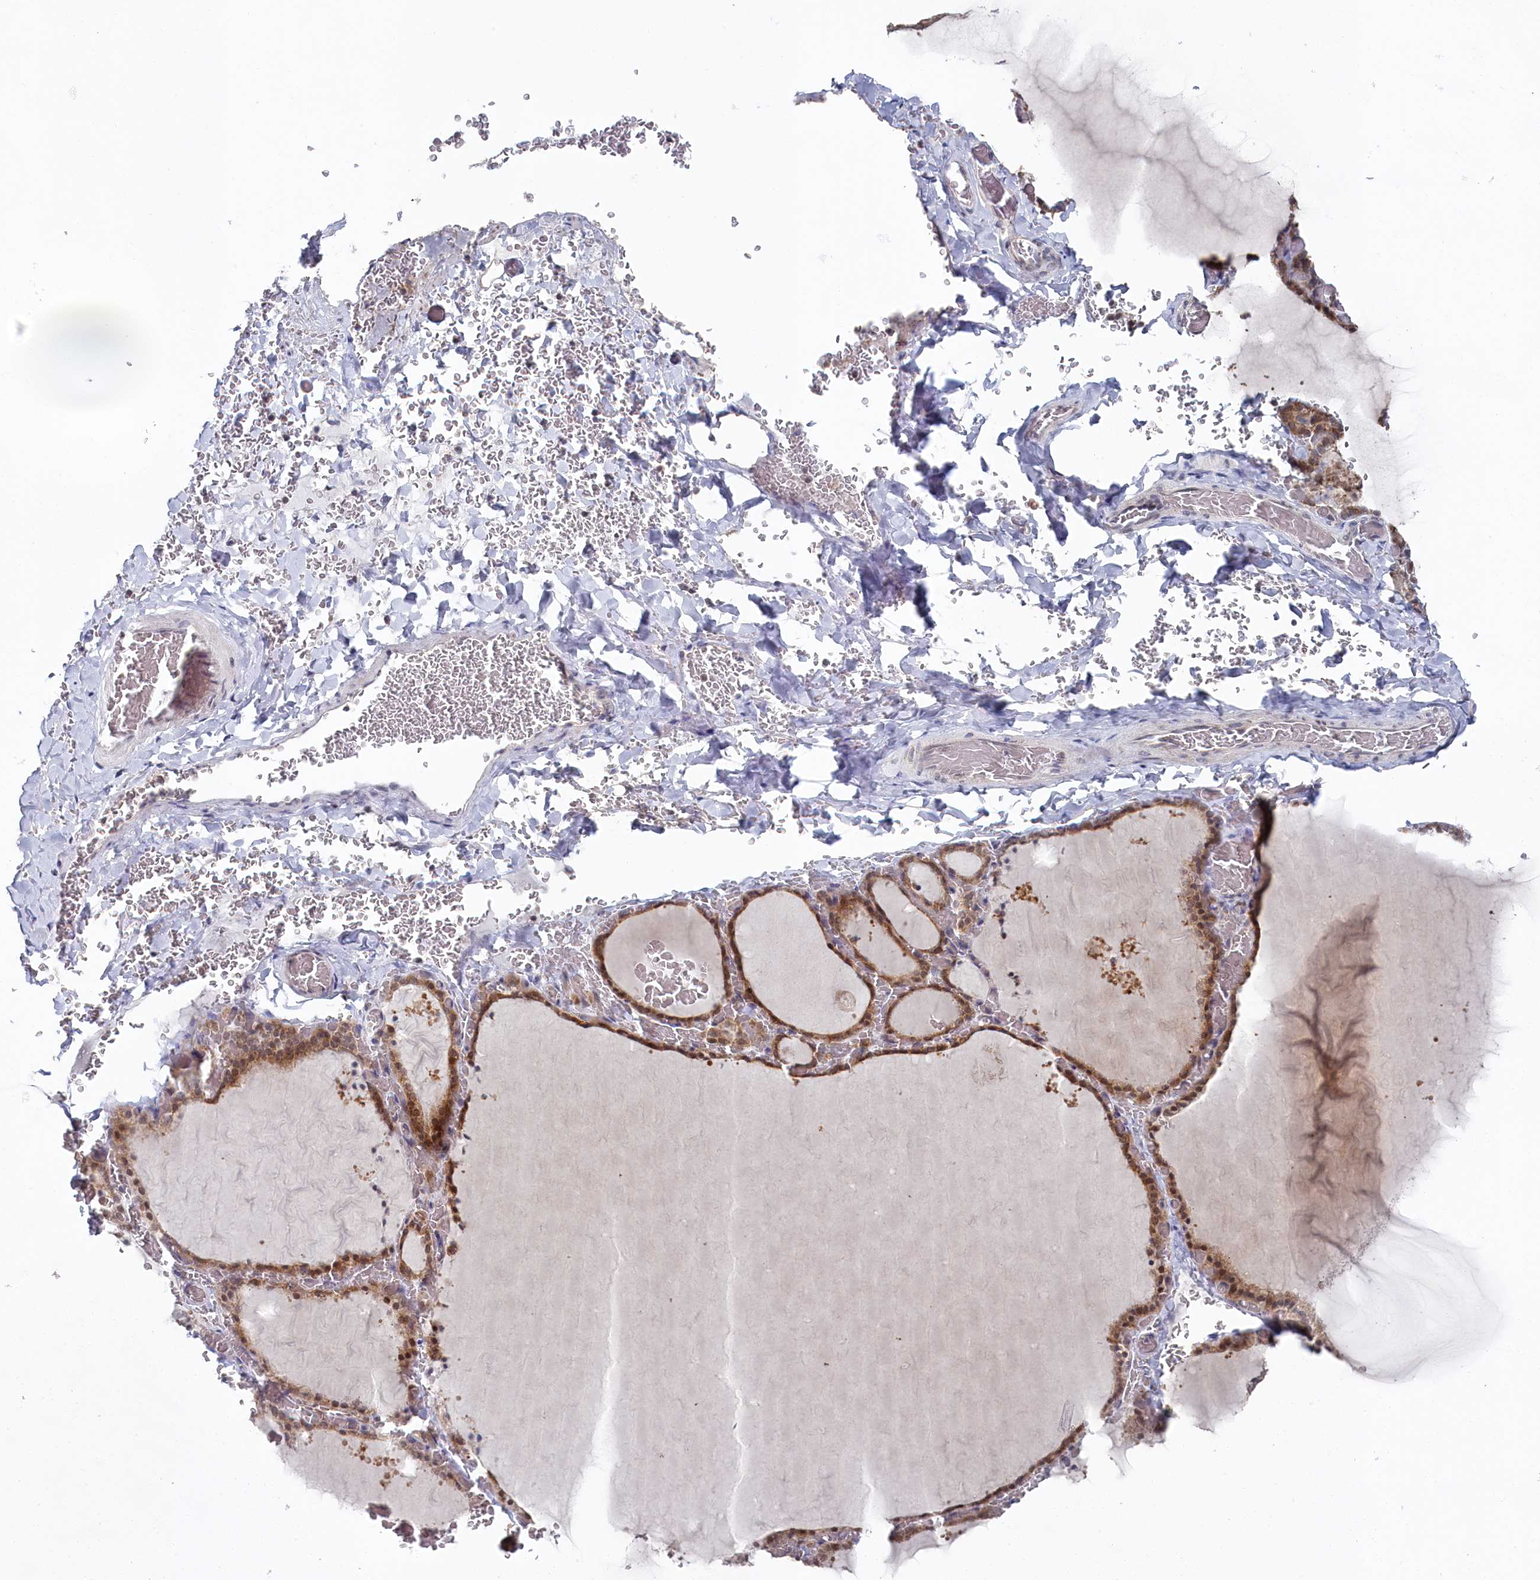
{"staining": {"intensity": "moderate", "quantity": ">75%", "location": "cytoplasmic/membranous,nuclear"}, "tissue": "thyroid gland", "cell_type": "Glandular cells", "image_type": "normal", "snomed": [{"axis": "morphology", "description": "Normal tissue, NOS"}, {"axis": "topography", "description": "Thyroid gland"}], "caption": "IHC image of unremarkable human thyroid gland stained for a protein (brown), which demonstrates medium levels of moderate cytoplasmic/membranous,nuclear staining in about >75% of glandular cells.", "gene": "WAPL", "patient": {"sex": "female", "age": 39}}